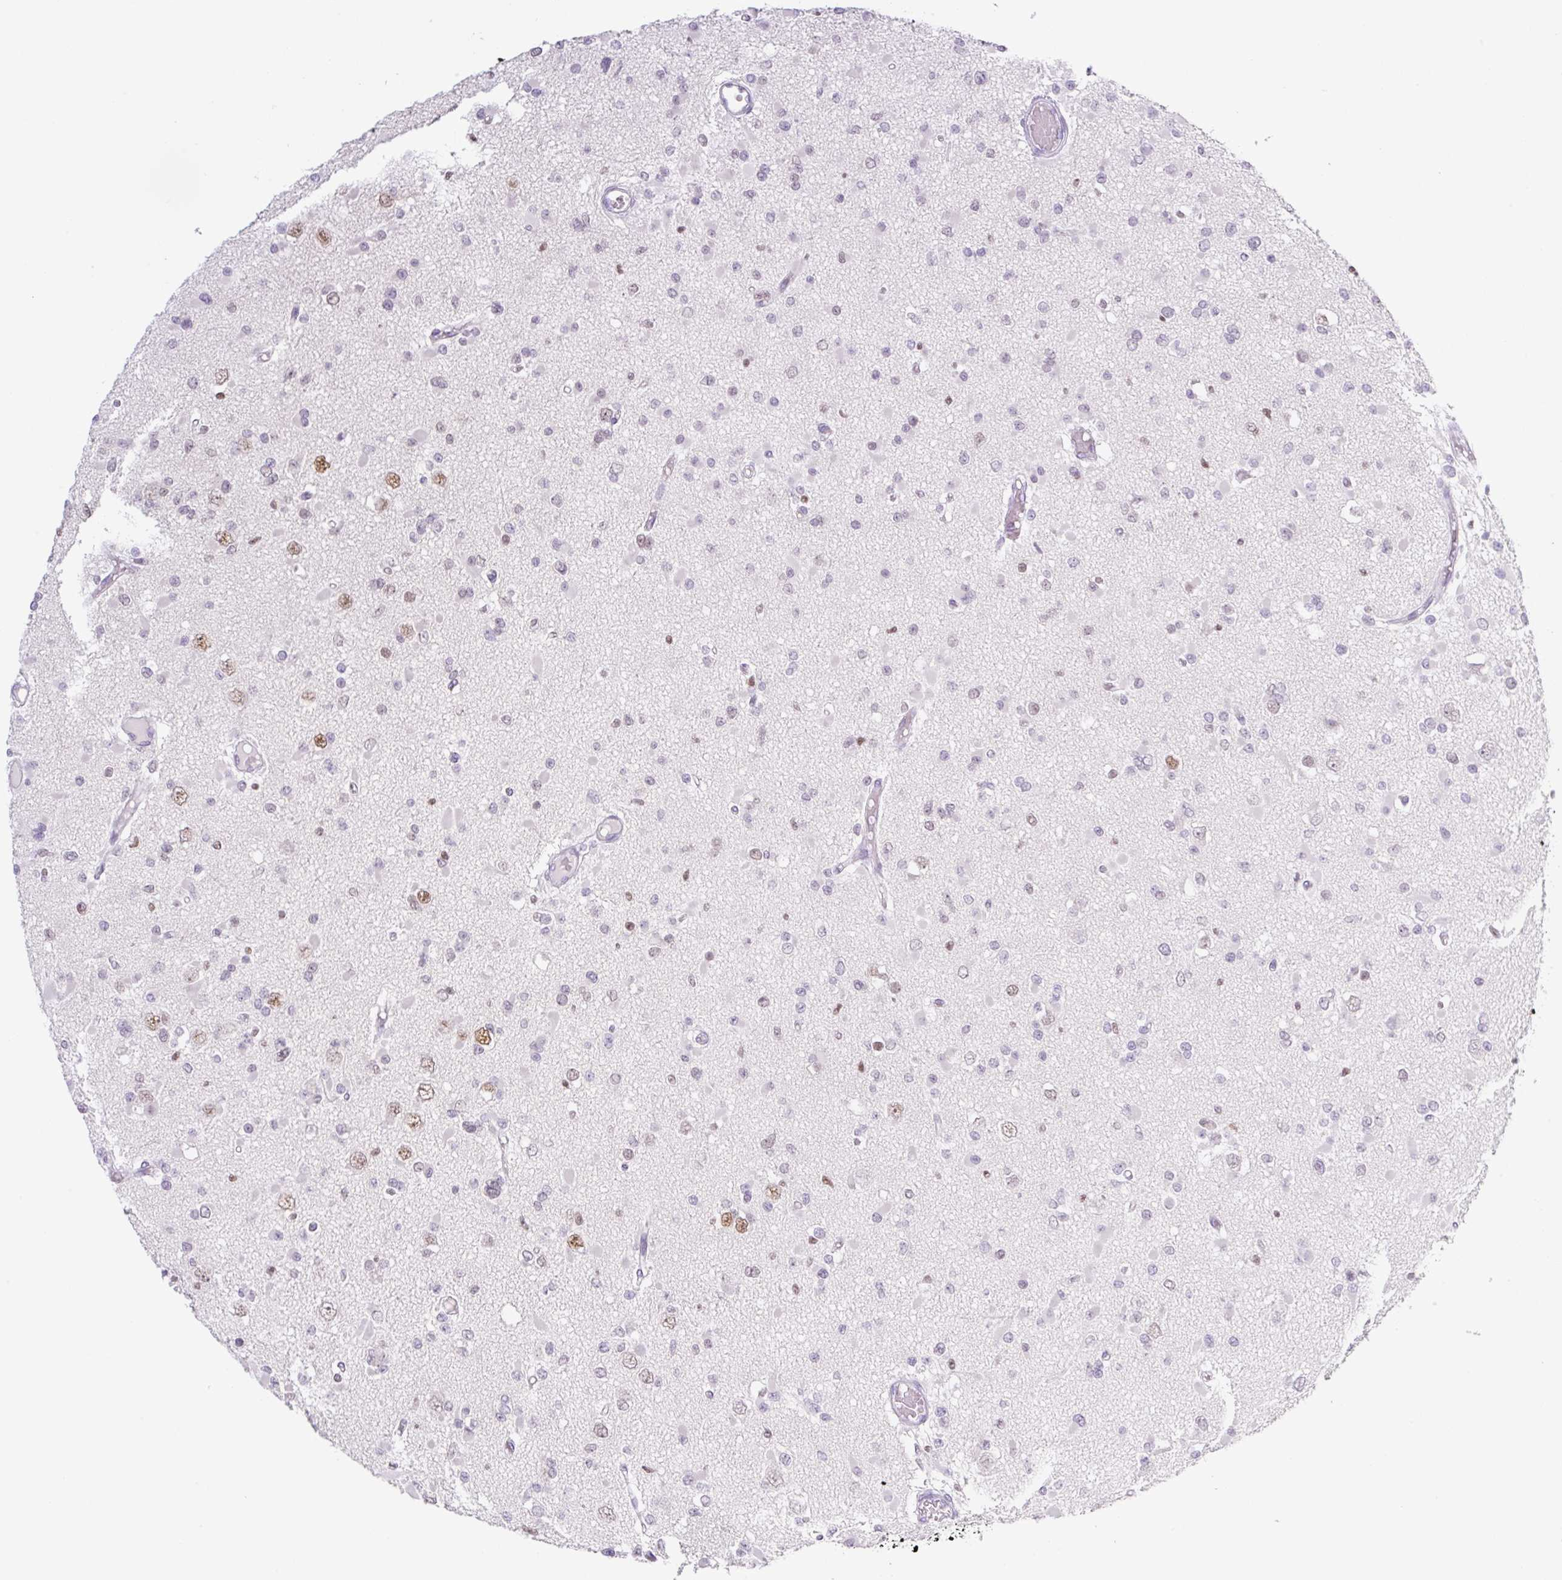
{"staining": {"intensity": "negative", "quantity": "none", "location": "none"}, "tissue": "glioma", "cell_type": "Tumor cells", "image_type": "cancer", "snomed": [{"axis": "morphology", "description": "Glioma, malignant, Low grade"}, {"axis": "topography", "description": "Brain"}], "caption": "Malignant low-grade glioma was stained to show a protein in brown. There is no significant positivity in tumor cells.", "gene": "TLE3", "patient": {"sex": "female", "age": 22}}